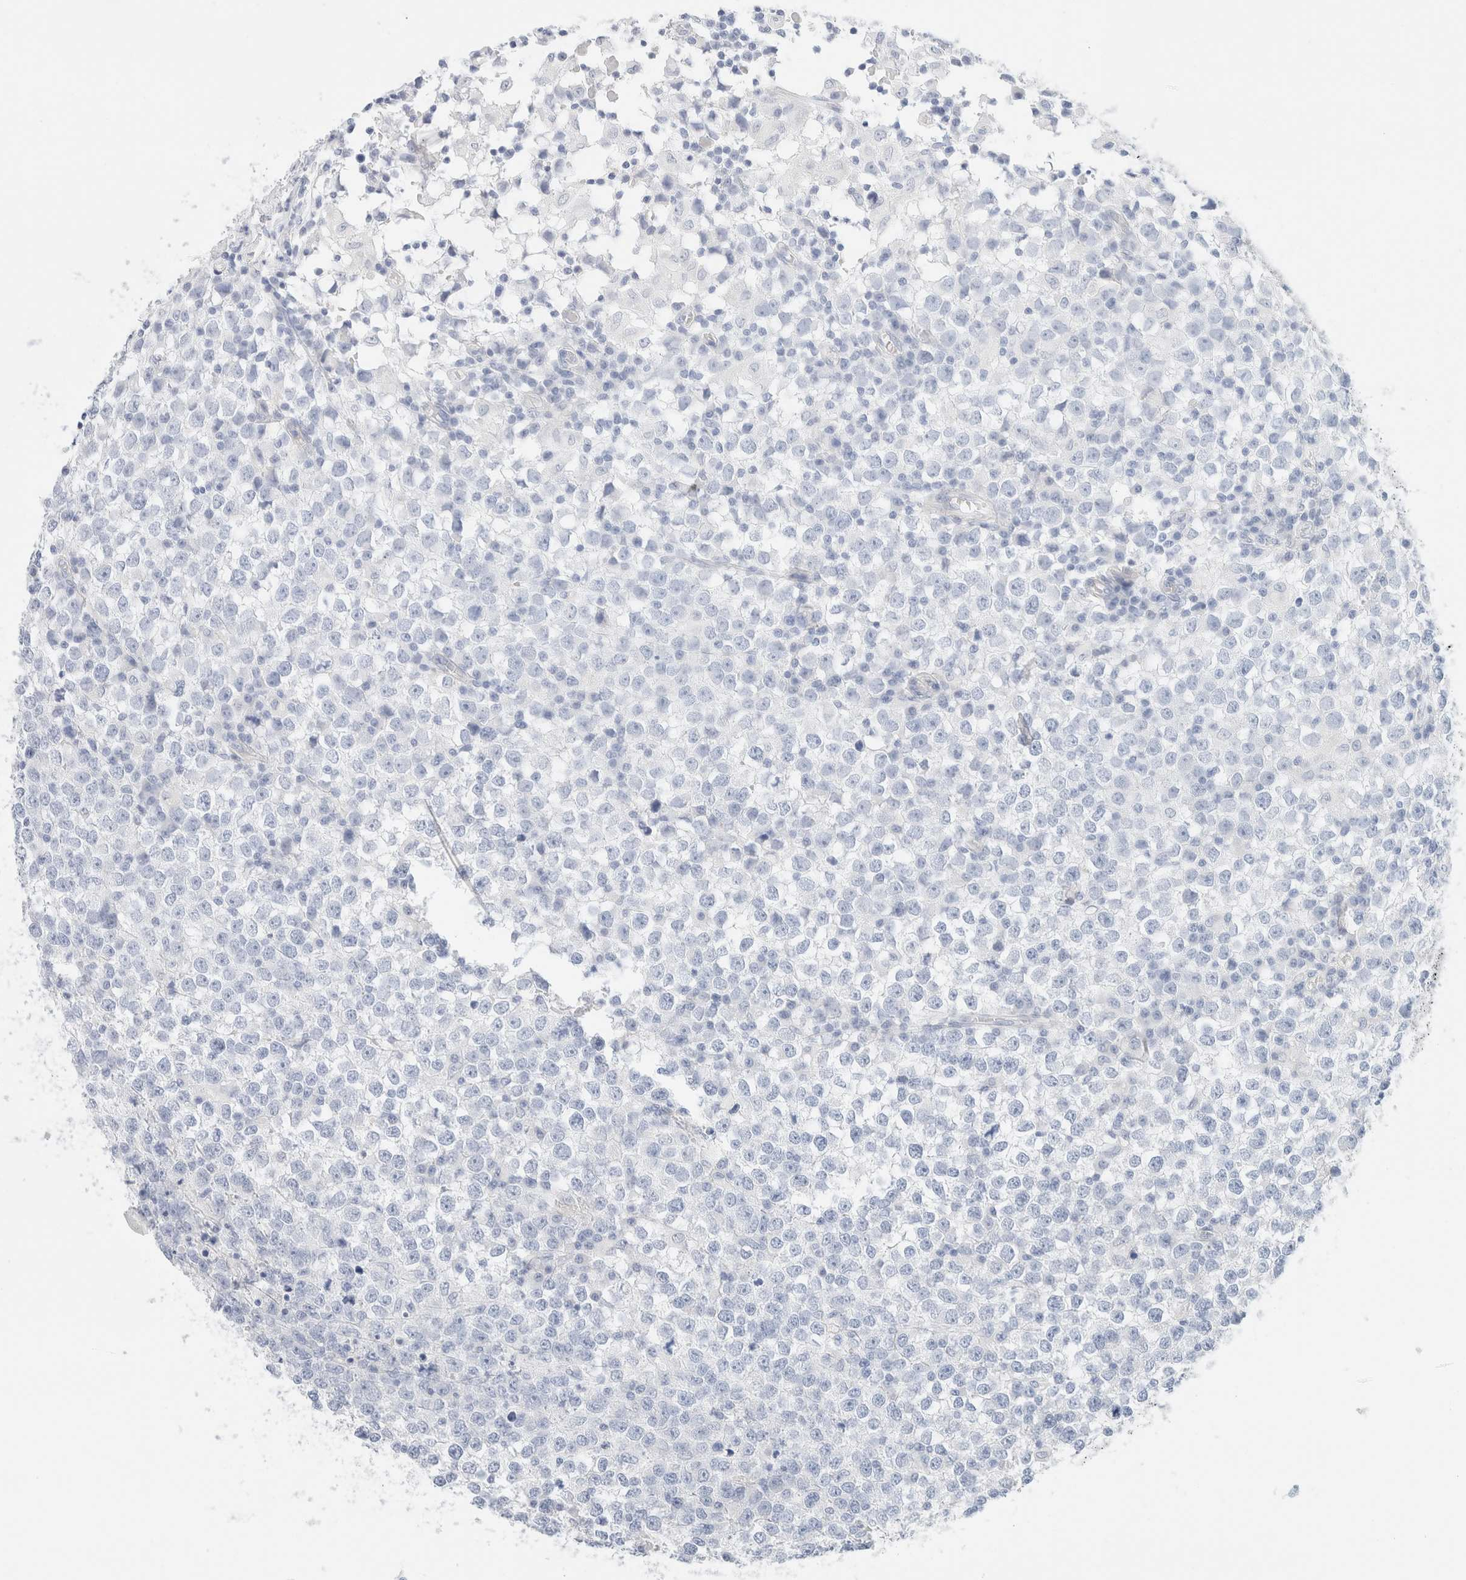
{"staining": {"intensity": "negative", "quantity": "none", "location": "none"}, "tissue": "testis cancer", "cell_type": "Tumor cells", "image_type": "cancer", "snomed": [{"axis": "morphology", "description": "Seminoma, NOS"}, {"axis": "topography", "description": "Testis"}], "caption": "Immunohistochemical staining of testis seminoma exhibits no significant expression in tumor cells.", "gene": "DPYS", "patient": {"sex": "male", "age": 65}}